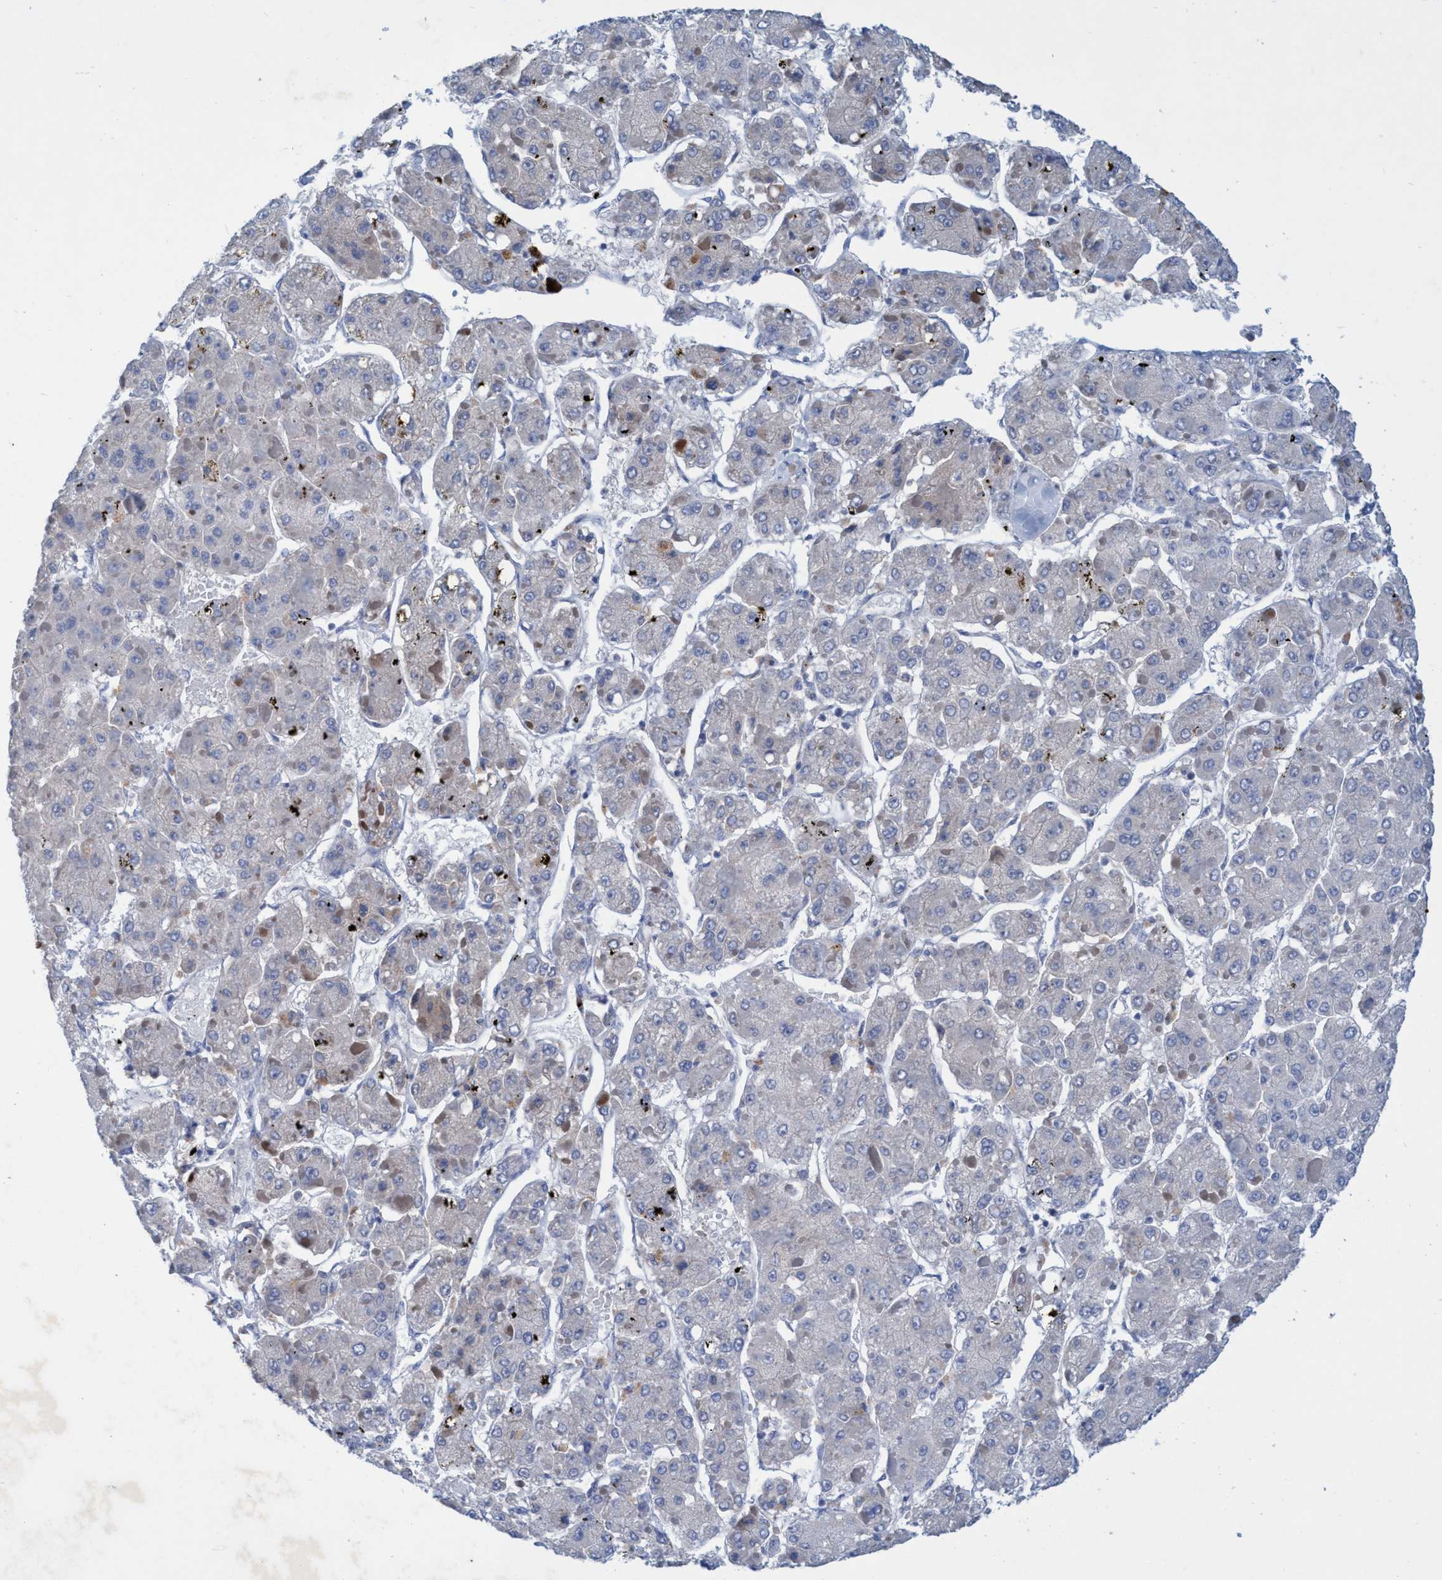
{"staining": {"intensity": "weak", "quantity": "<25%", "location": "cytoplasmic/membranous"}, "tissue": "liver cancer", "cell_type": "Tumor cells", "image_type": "cancer", "snomed": [{"axis": "morphology", "description": "Carcinoma, Hepatocellular, NOS"}, {"axis": "topography", "description": "Liver"}], "caption": "Liver cancer (hepatocellular carcinoma) was stained to show a protein in brown. There is no significant staining in tumor cells.", "gene": "GULP1", "patient": {"sex": "female", "age": 73}}